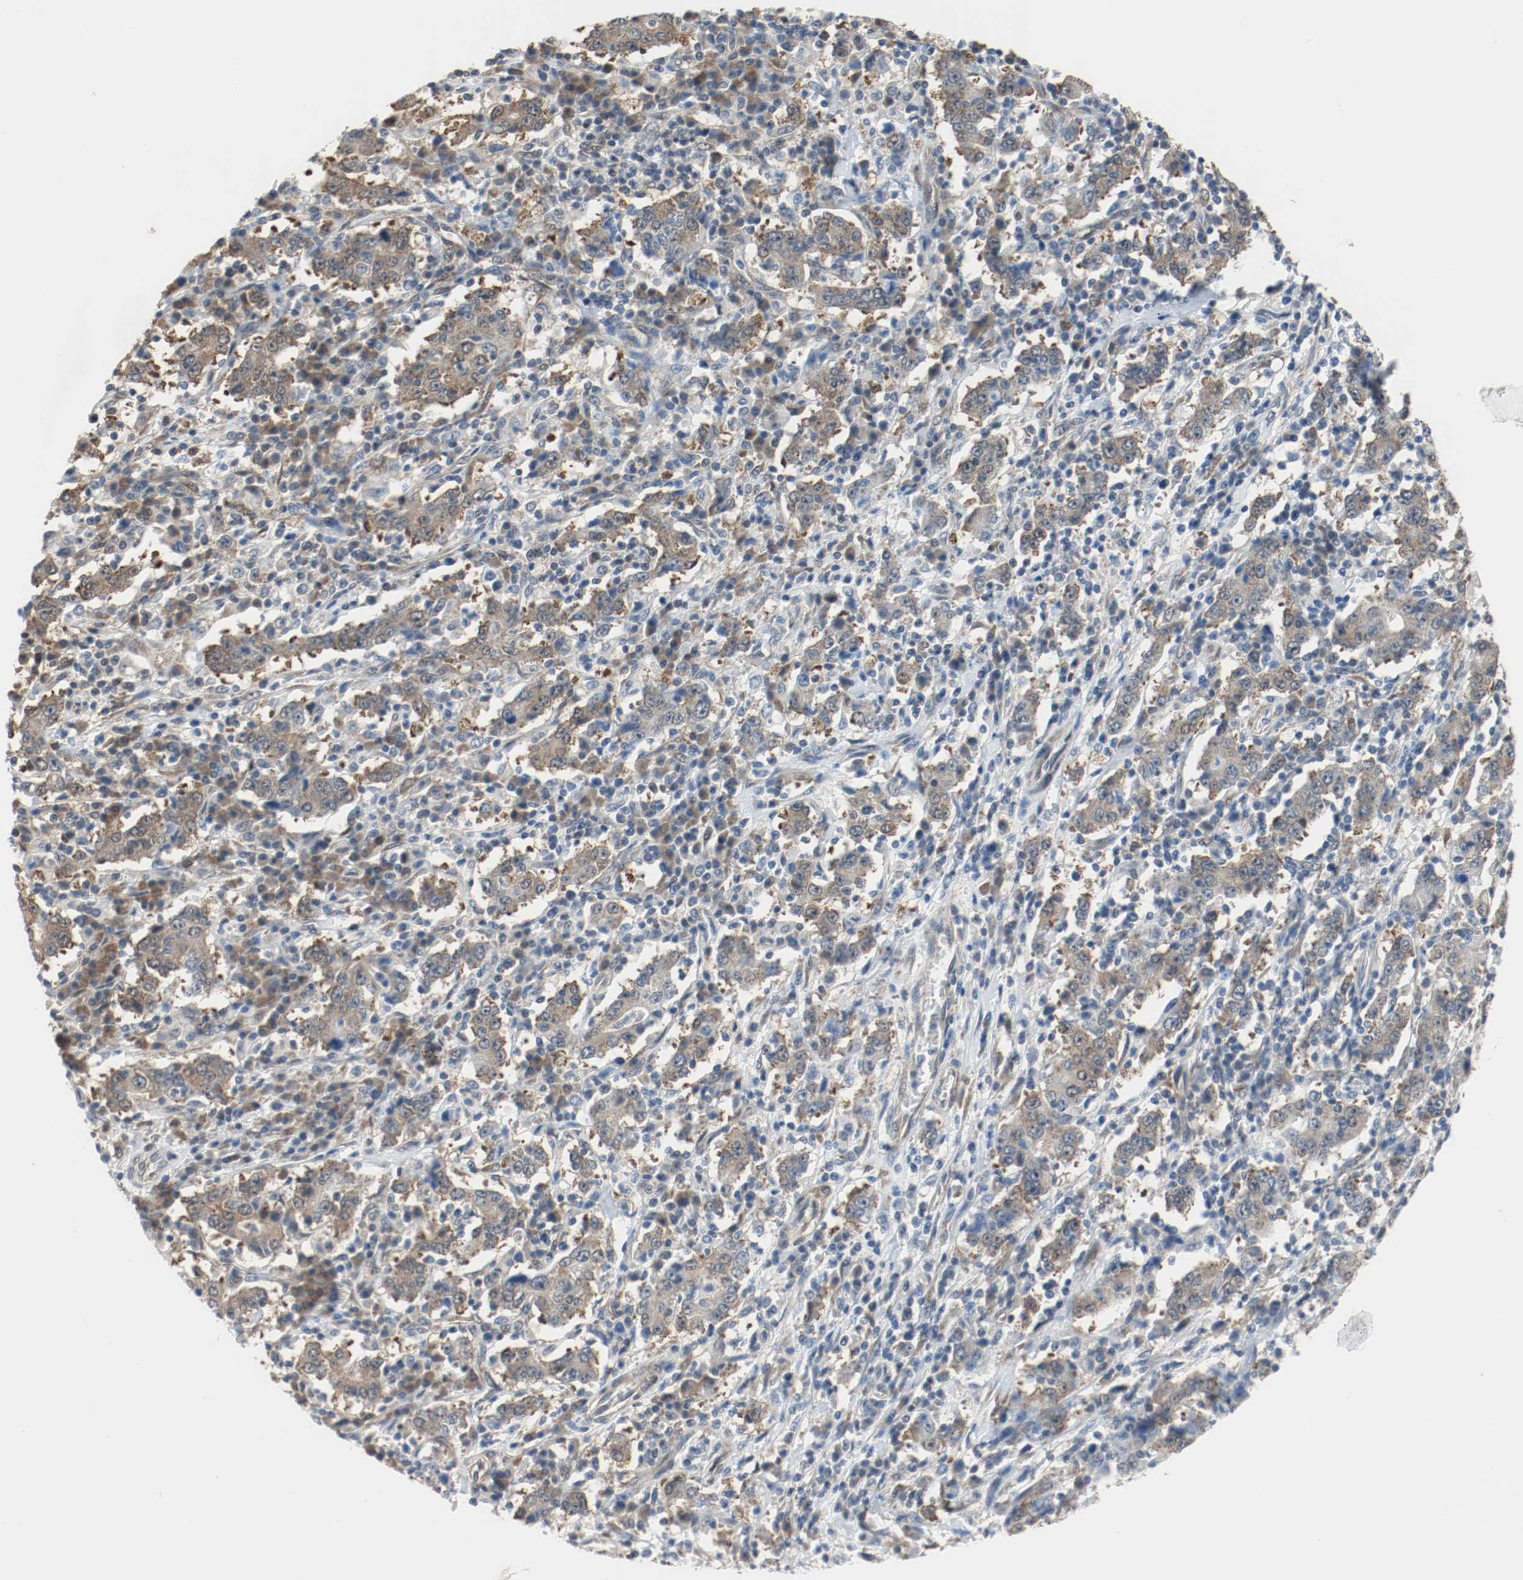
{"staining": {"intensity": "weak", "quantity": ">75%", "location": "cytoplasmic/membranous,nuclear"}, "tissue": "stomach cancer", "cell_type": "Tumor cells", "image_type": "cancer", "snomed": [{"axis": "morphology", "description": "Normal tissue, NOS"}, {"axis": "morphology", "description": "Adenocarcinoma, NOS"}, {"axis": "topography", "description": "Stomach, upper"}, {"axis": "topography", "description": "Stomach"}], "caption": "Immunohistochemistry (IHC) of human stomach cancer (adenocarcinoma) exhibits low levels of weak cytoplasmic/membranous and nuclear staining in approximately >75% of tumor cells. (DAB (3,3'-diaminobenzidine) IHC, brown staining for protein, blue staining for nuclei).", "gene": "PPME1", "patient": {"sex": "male", "age": 59}}